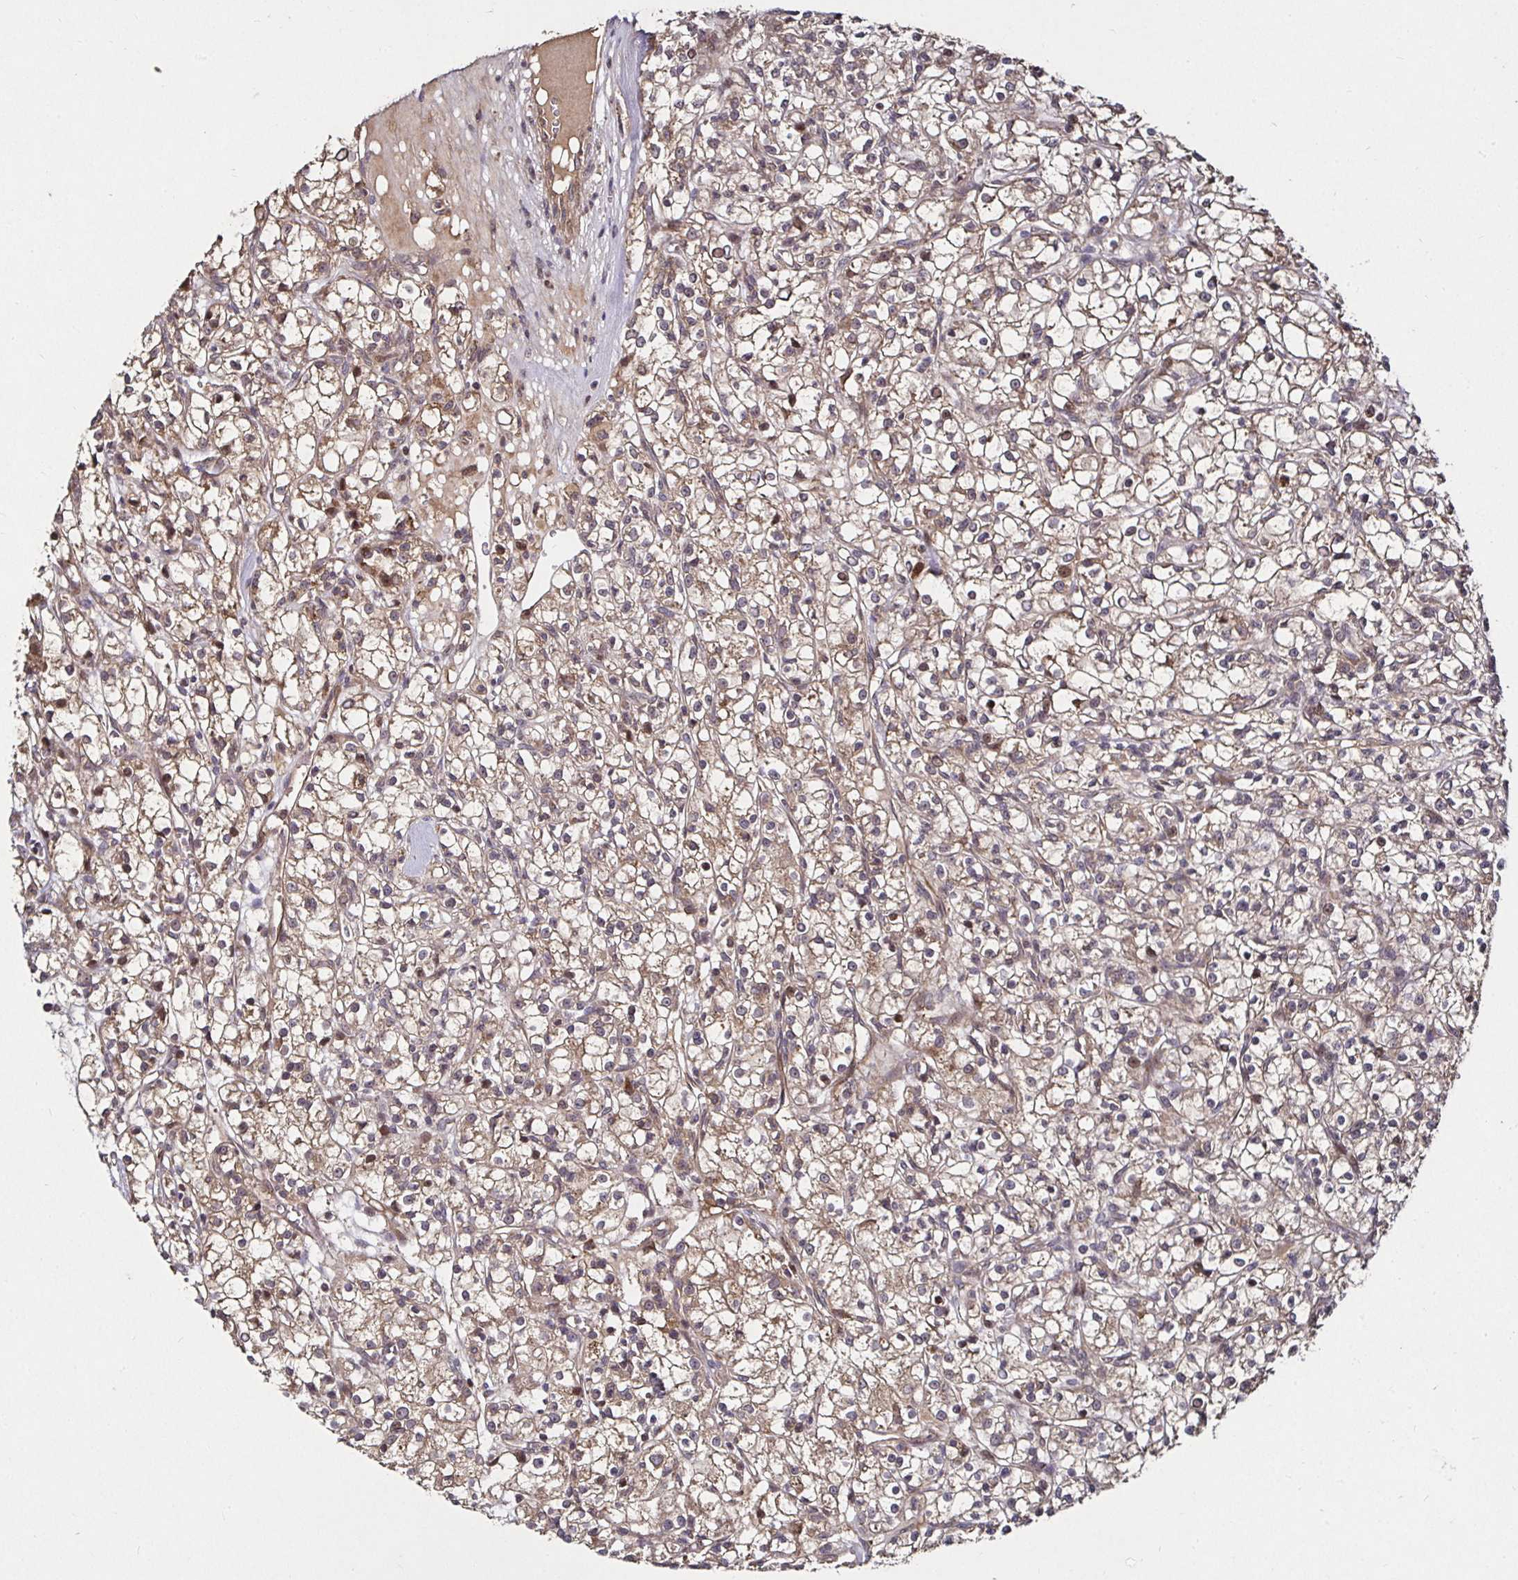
{"staining": {"intensity": "weak", "quantity": ">75%", "location": "cytoplasmic/membranous"}, "tissue": "renal cancer", "cell_type": "Tumor cells", "image_type": "cancer", "snomed": [{"axis": "morphology", "description": "Adenocarcinoma, NOS"}, {"axis": "topography", "description": "Kidney"}], "caption": "An IHC histopathology image of neoplastic tissue is shown. Protein staining in brown labels weak cytoplasmic/membranous positivity in adenocarcinoma (renal) within tumor cells.", "gene": "SMYD3", "patient": {"sex": "female", "age": 59}}